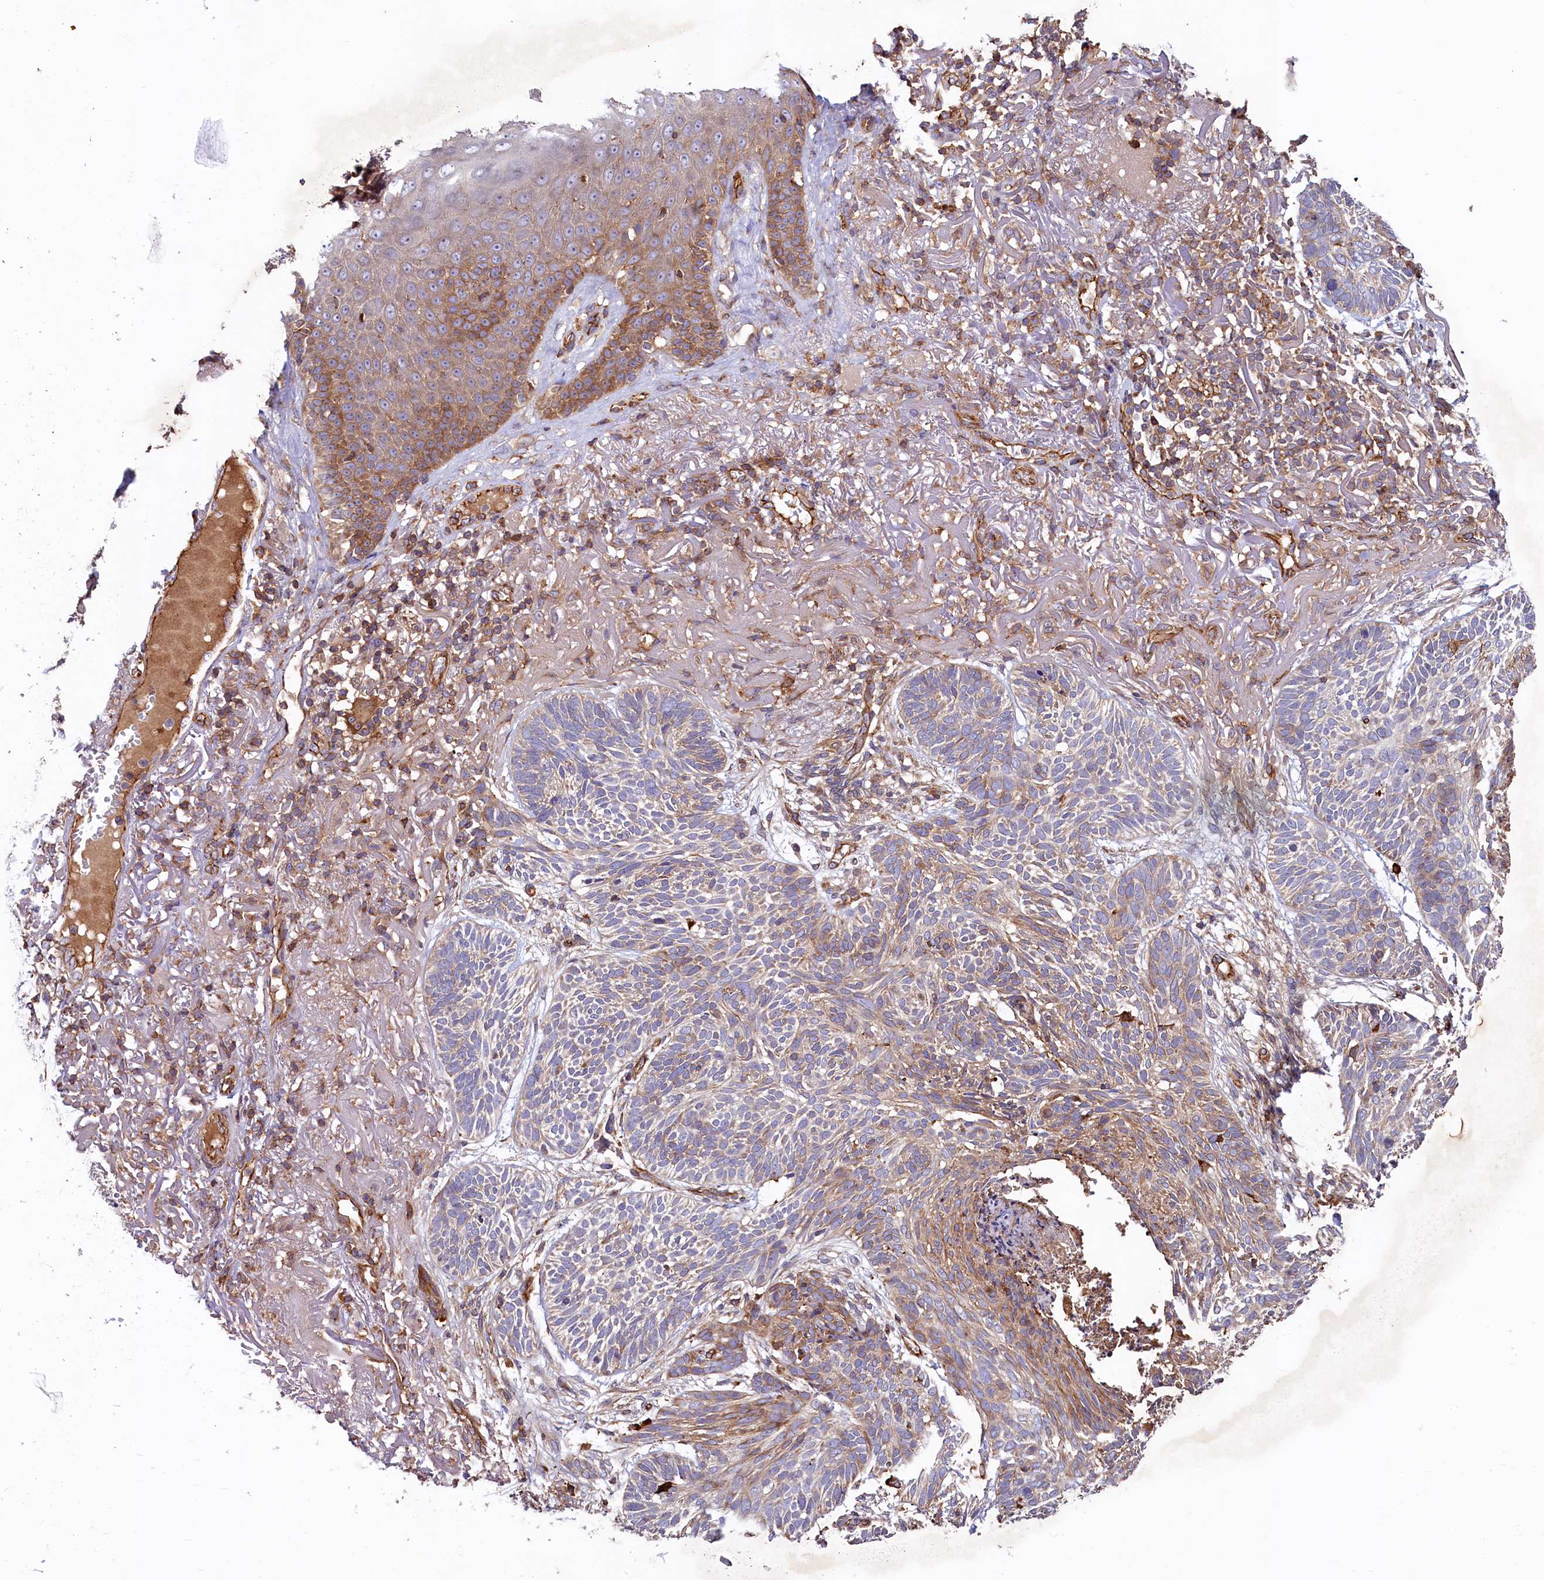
{"staining": {"intensity": "moderate", "quantity": "<25%", "location": "cytoplasmic/membranous"}, "tissue": "skin cancer", "cell_type": "Tumor cells", "image_type": "cancer", "snomed": [{"axis": "morphology", "description": "Normal tissue, NOS"}, {"axis": "morphology", "description": "Basal cell carcinoma"}, {"axis": "topography", "description": "Skin"}], "caption": "Skin cancer stained for a protein exhibits moderate cytoplasmic/membranous positivity in tumor cells. Nuclei are stained in blue.", "gene": "KLHDC4", "patient": {"sex": "male", "age": 66}}